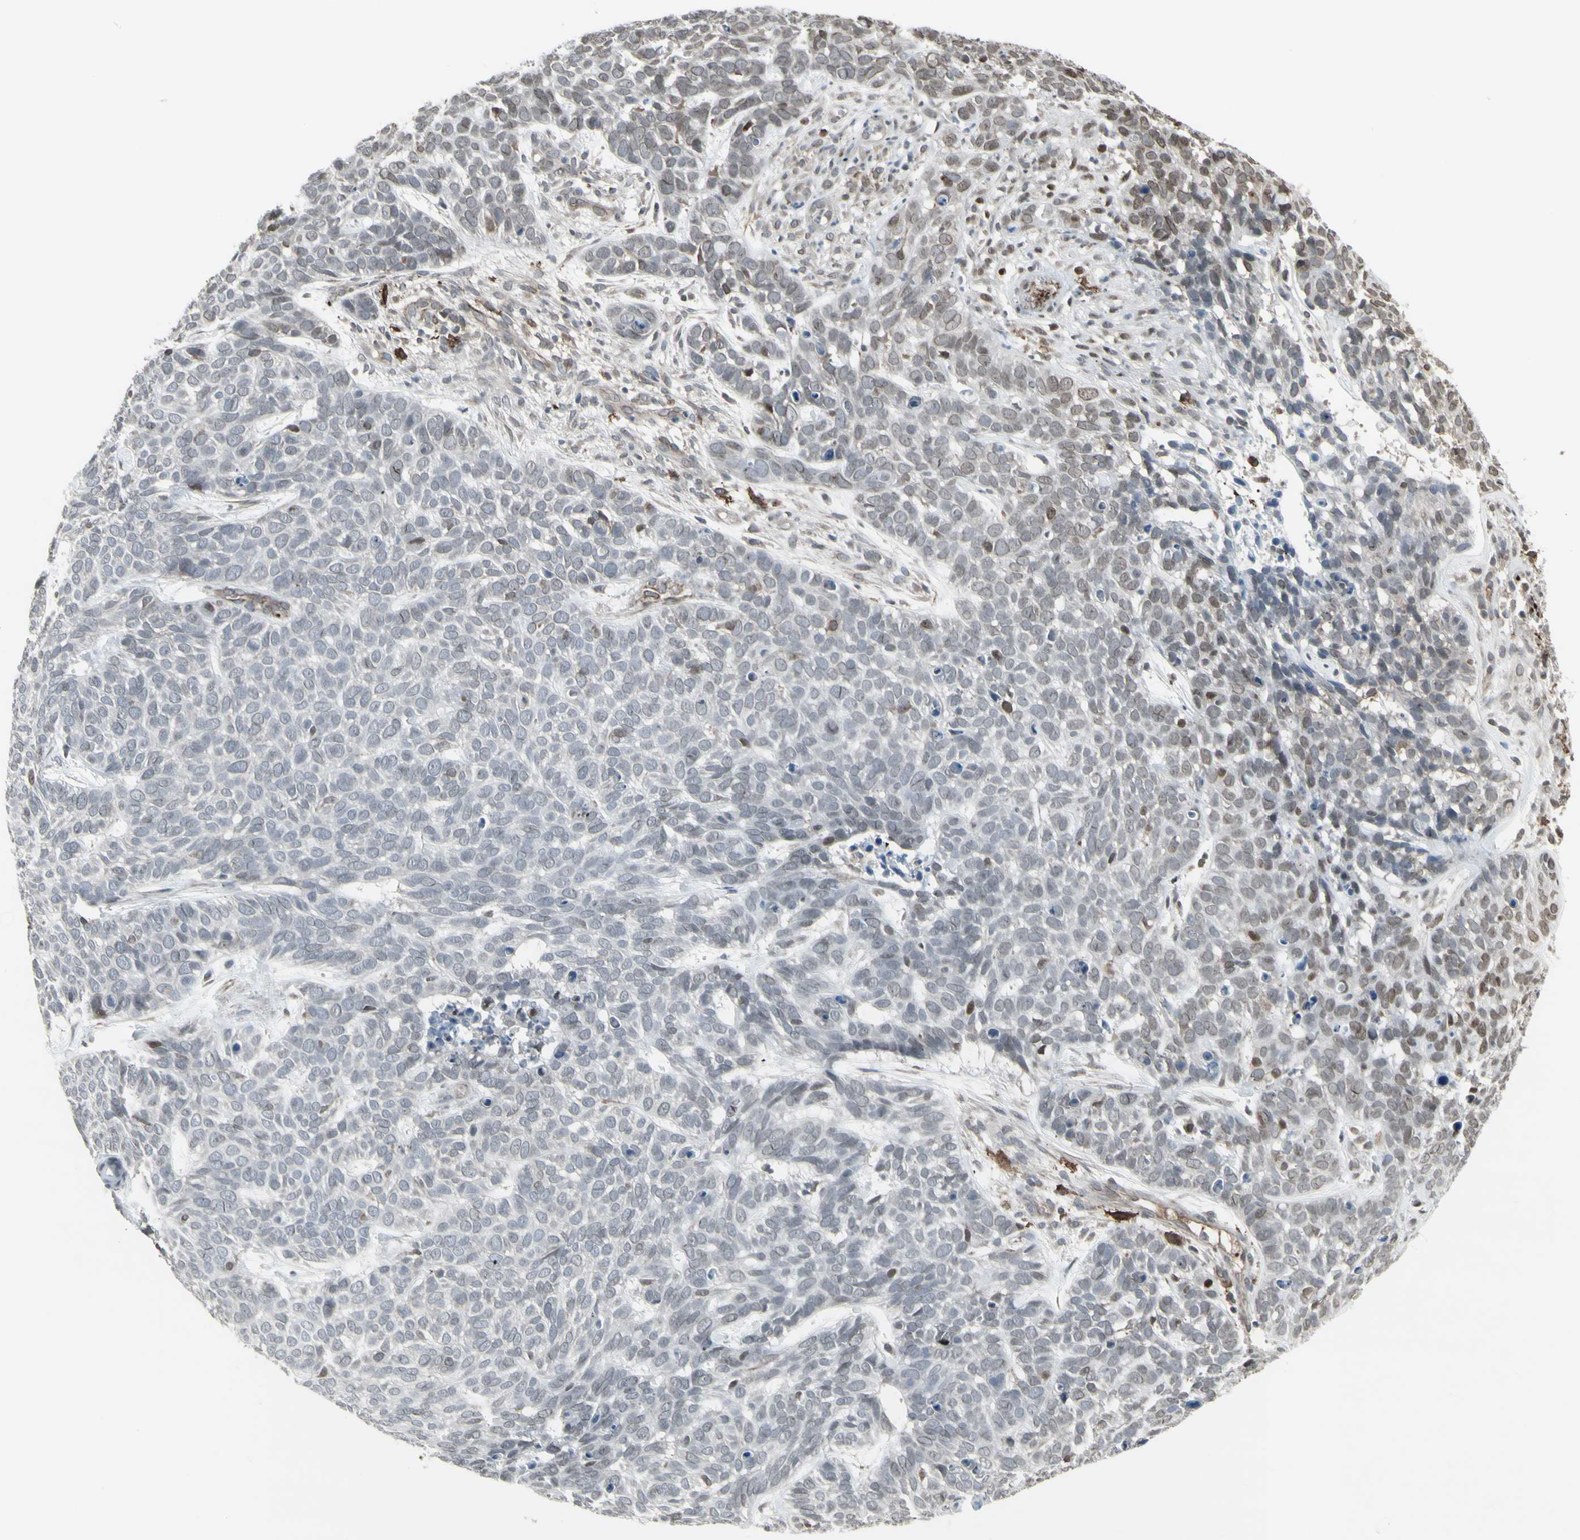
{"staining": {"intensity": "weak", "quantity": "25%-75%", "location": "cytoplasmic/membranous,nuclear"}, "tissue": "skin cancer", "cell_type": "Tumor cells", "image_type": "cancer", "snomed": [{"axis": "morphology", "description": "Basal cell carcinoma"}, {"axis": "topography", "description": "Skin"}], "caption": "Approximately 25%-75% of tumor cells in basal cell carcinoma (skin) display weak cytoplasmic/membranous and nuclear protein staining as visualized by brown immunohistochemical staining.", "gene": "DTX3L", "patient": {"sex": "male", "age": 87}}